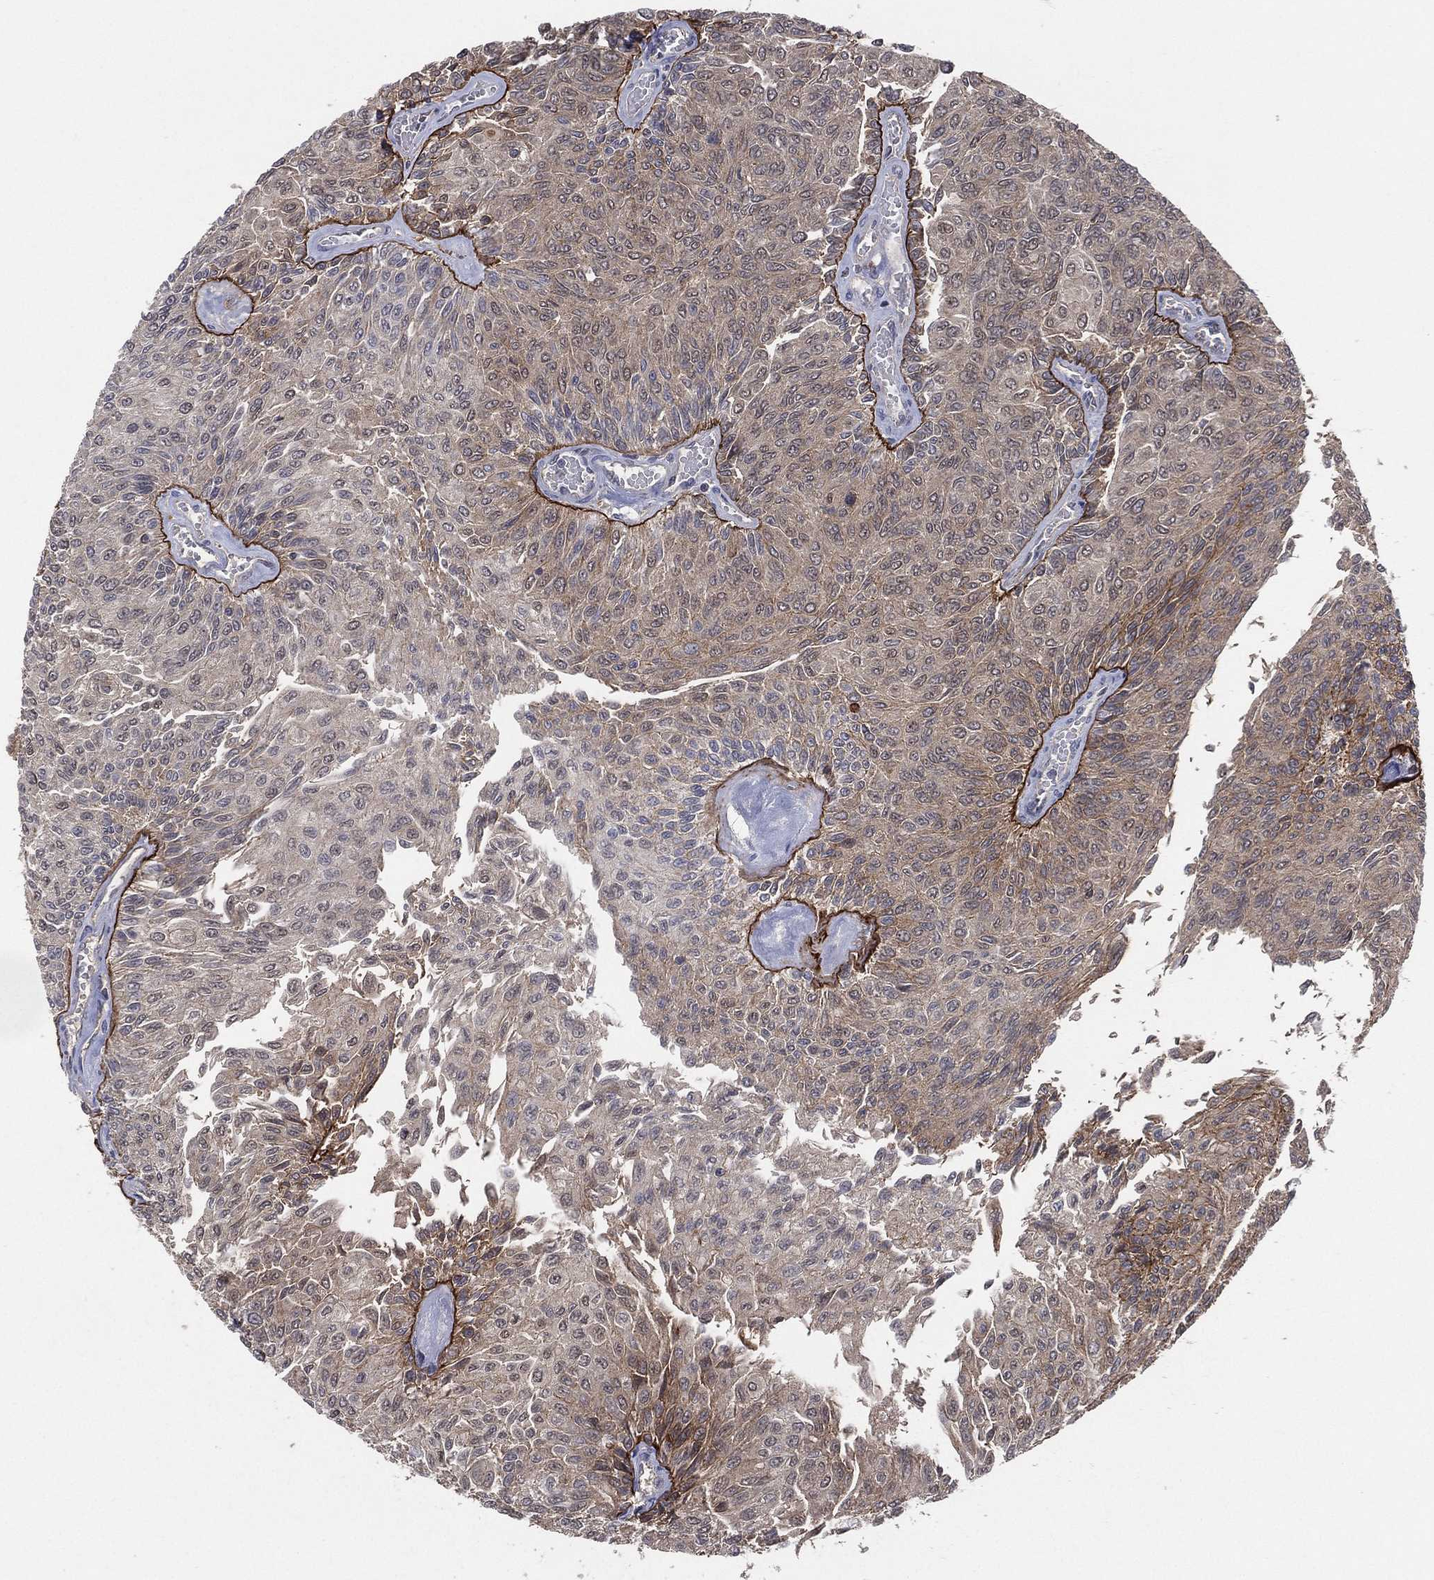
{"staining": {"intensity": "moderate", "quantity": "25%-75%", "location": "cytoplasmic/membranous"}, "tissue": "urothelial cancer", "cell_type": "Tumor cells", "image_type": "cancer", "snomed": [{"axis": "morphology", "description": "Urothelial carcinoma, Low grade"}, {"axis": "topography", "description": "Ureter, NOS"}, {"axis": "topography", "description": "Urinary bladder"}], "caption": "Brown immunohistochemical staining in urothelial cancer reveals moderate cytoplasmic/membranous positivity in approximately 25%-75% of tumor cells.", "gene": "PSMG4", "patient": {"sex": "male", "age": 78}}